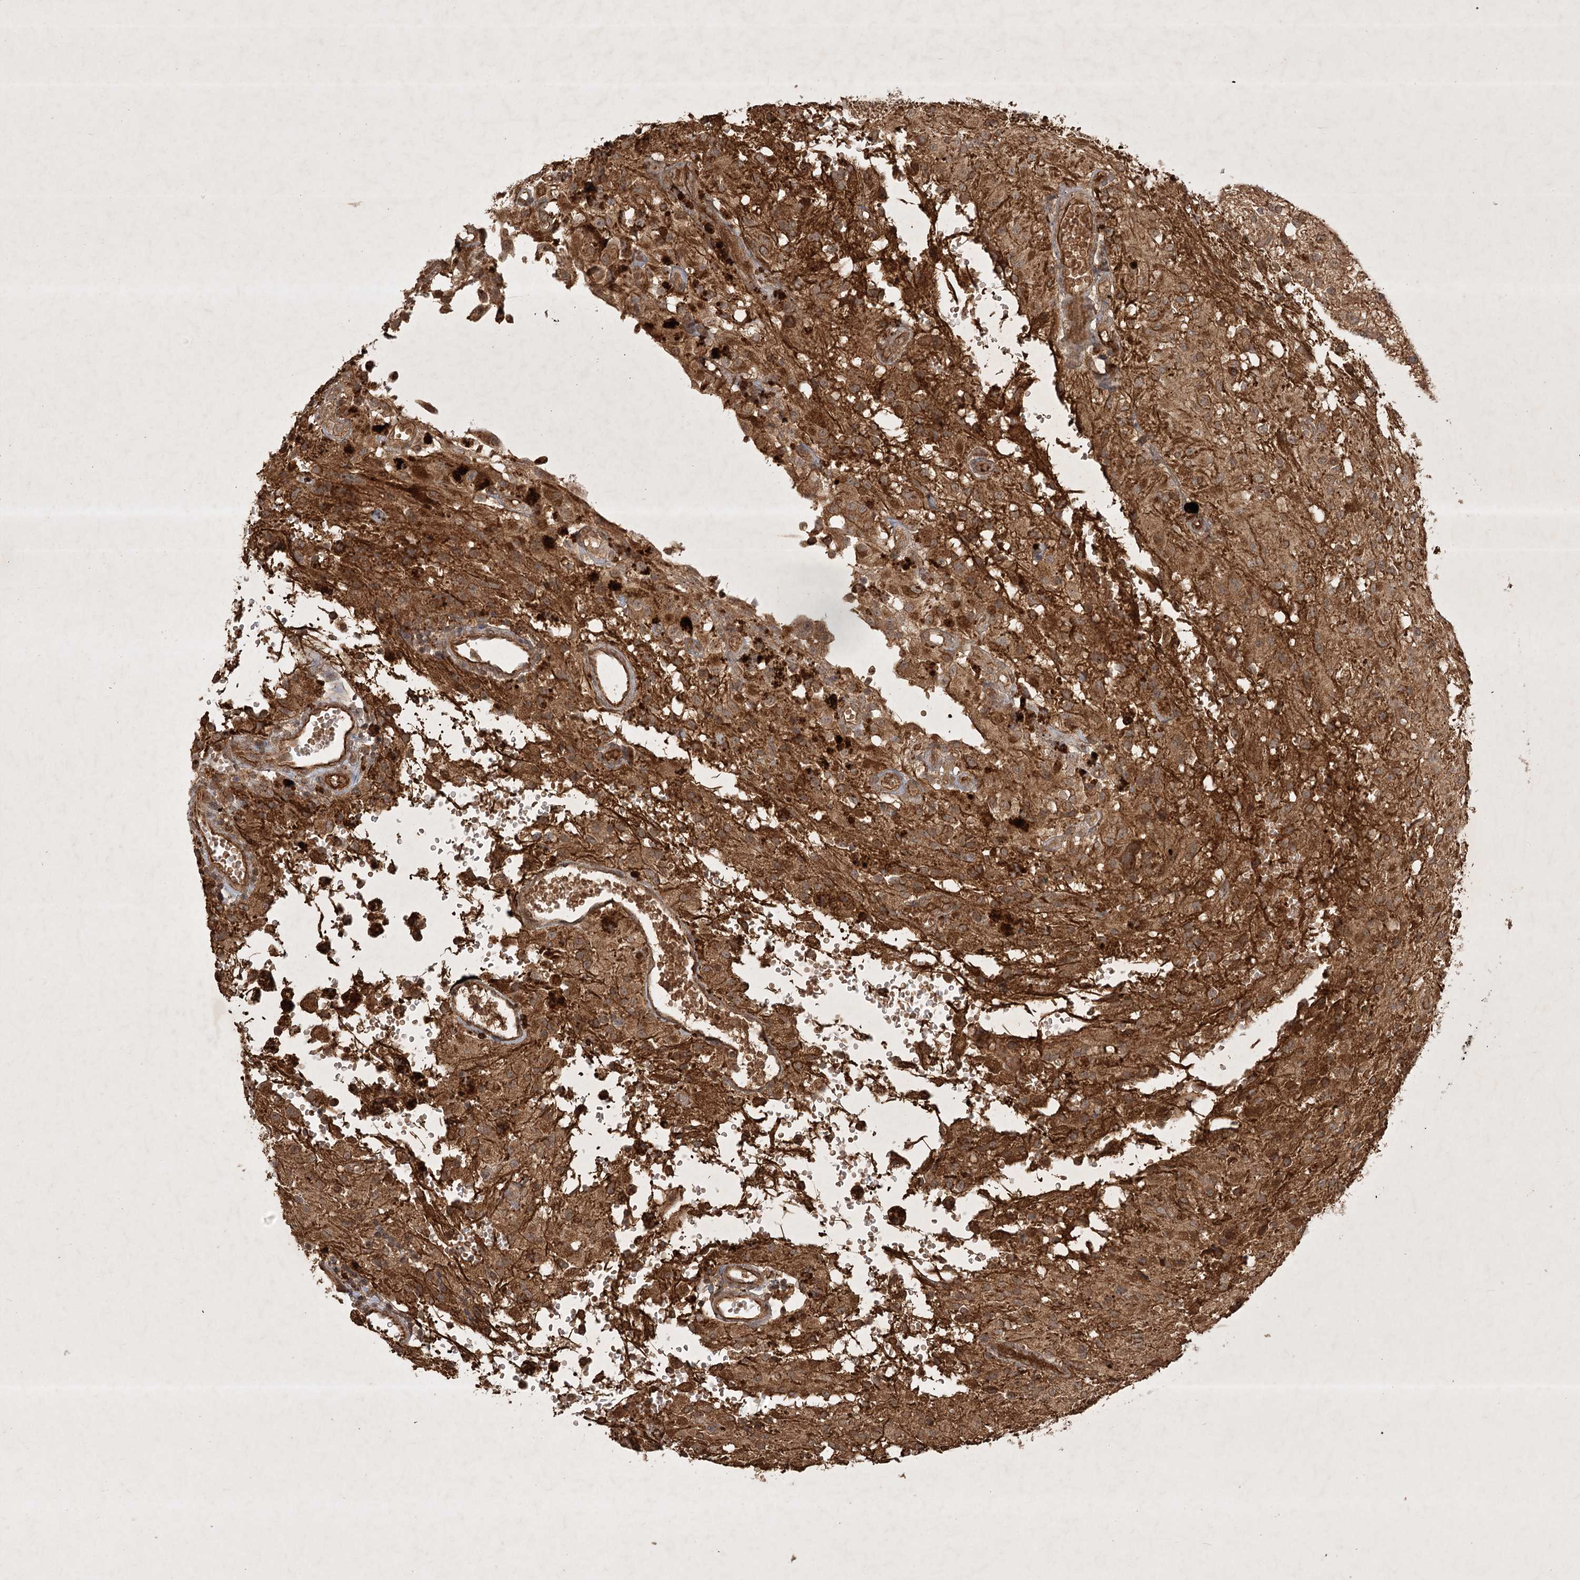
{"staining": {"intensity": "strong", "quantity": ">75%", "location": "cytoplasmic/membranous"}, "tissue": "glioma", "cell_type": "Tumor cells", "image_type": "cancer", "snomed": [{"axis": "morphology", "description": "Glioma, malignant, High grade"}, {"axis": "topography", "description": "Brain"}], "caption": "Brown immunohistochemical staining in human glioma displays strong cytoplasmic/membranous staining in approximately >75% of tumor cells. (DAB = brown stain, brightfield microscopy at high magnification).", "gene": "ARL13A", "patient": {"sex": "female", "age": 59}}